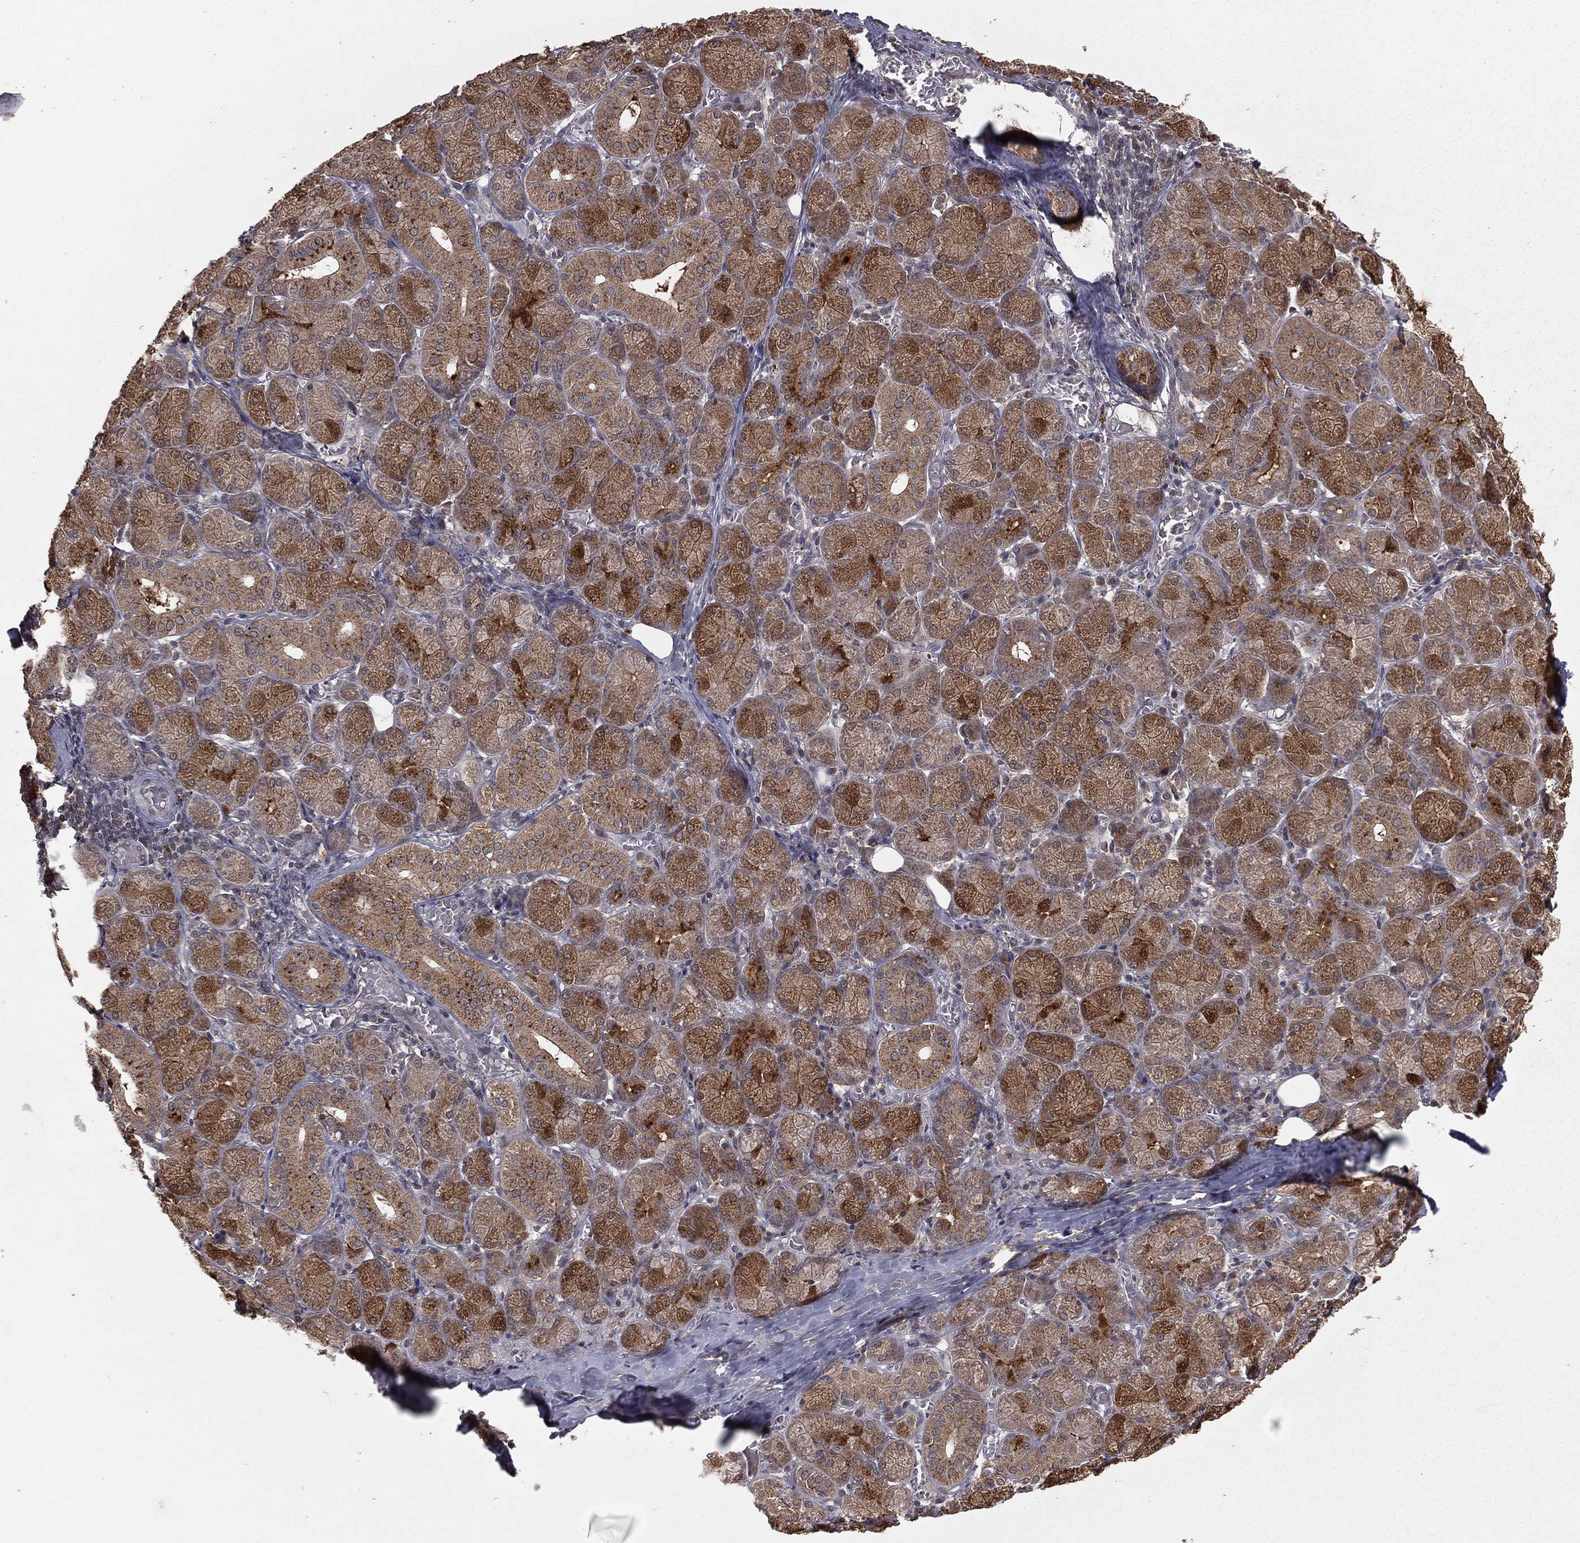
{"staining": {"intensity": "strong", "quantity": "25%-75%", "location": "cytoplasmic/membranous"}, "tissue": "salivary gland", "cell_type": "Glandular cells", "image_type": "normal", "snomed": [{"axis": "morphology", "description": "Normal tissue, NOS"}, {"axis": "topography", "description": "Salivary gland"}, {"axis": "topography", "description": "Peripheral nerve tissue"}], "caption": "High-magnification brightfield microscopy of benign salivary gland stained with DAB (3,3'-diaminobenzidine) (brown) and counterstained with hematoxylin (blue). glandular cells exhibit strong cytoplasmic/membranous expression is present in about25%-75% of cells. Nuclei are stained in blue.", "gene": "ZDHHC15", "patient": {"sex": "female", "age": 24}}